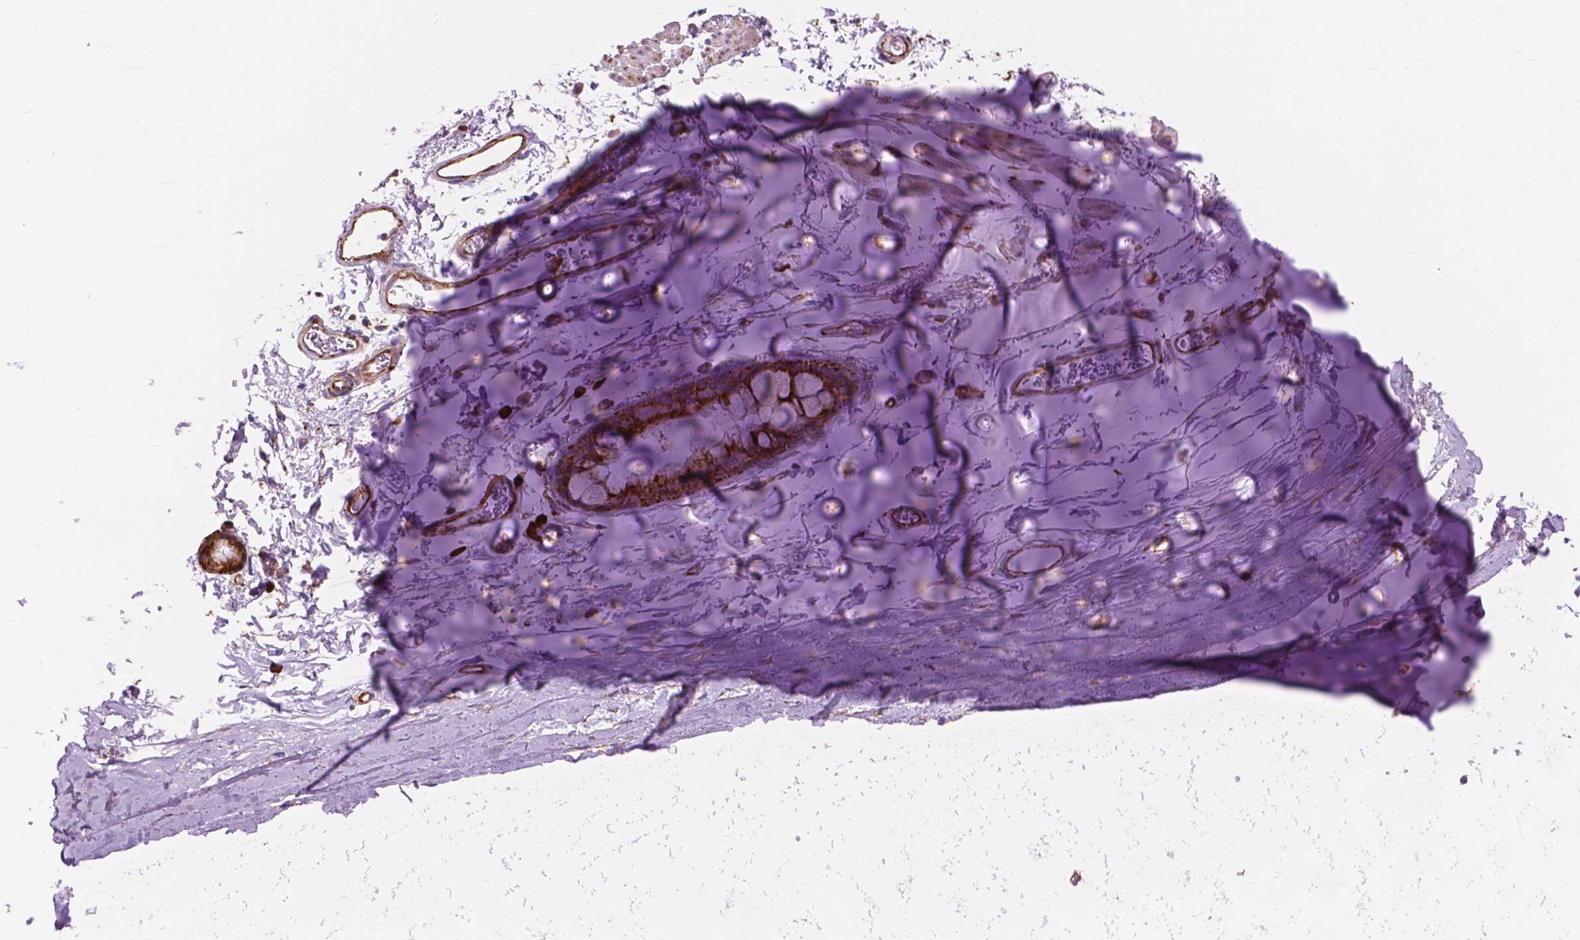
{"staining": {"intensity": "moderate", "quantity": ">75%", "location": "cytoplasmic/membranous"}, "tissue": "soft tissue", "cell_type": "Chondrocytes", "image_type": "normal", "snomed": [{"axis": "morphology", "description": "Normal tissue, NOS"}, {"axis": "topography", "description": "Cartilage tissue"}, {"axis": "topography", "description": "Bronchus"}], "caption": "Immunohistochemistry (IHC) (DAB (3,3'-diaminobenzidine)) staining of unremarkable soft tissue shows moderate cytoplasmic/membranous protein staining in approximately >75% of chondrocytes. The protein is shown in brown color, while the nuclei are stained blue.", "gene": "RPL37A", "patient": {"sex": "female", "age": 79}}